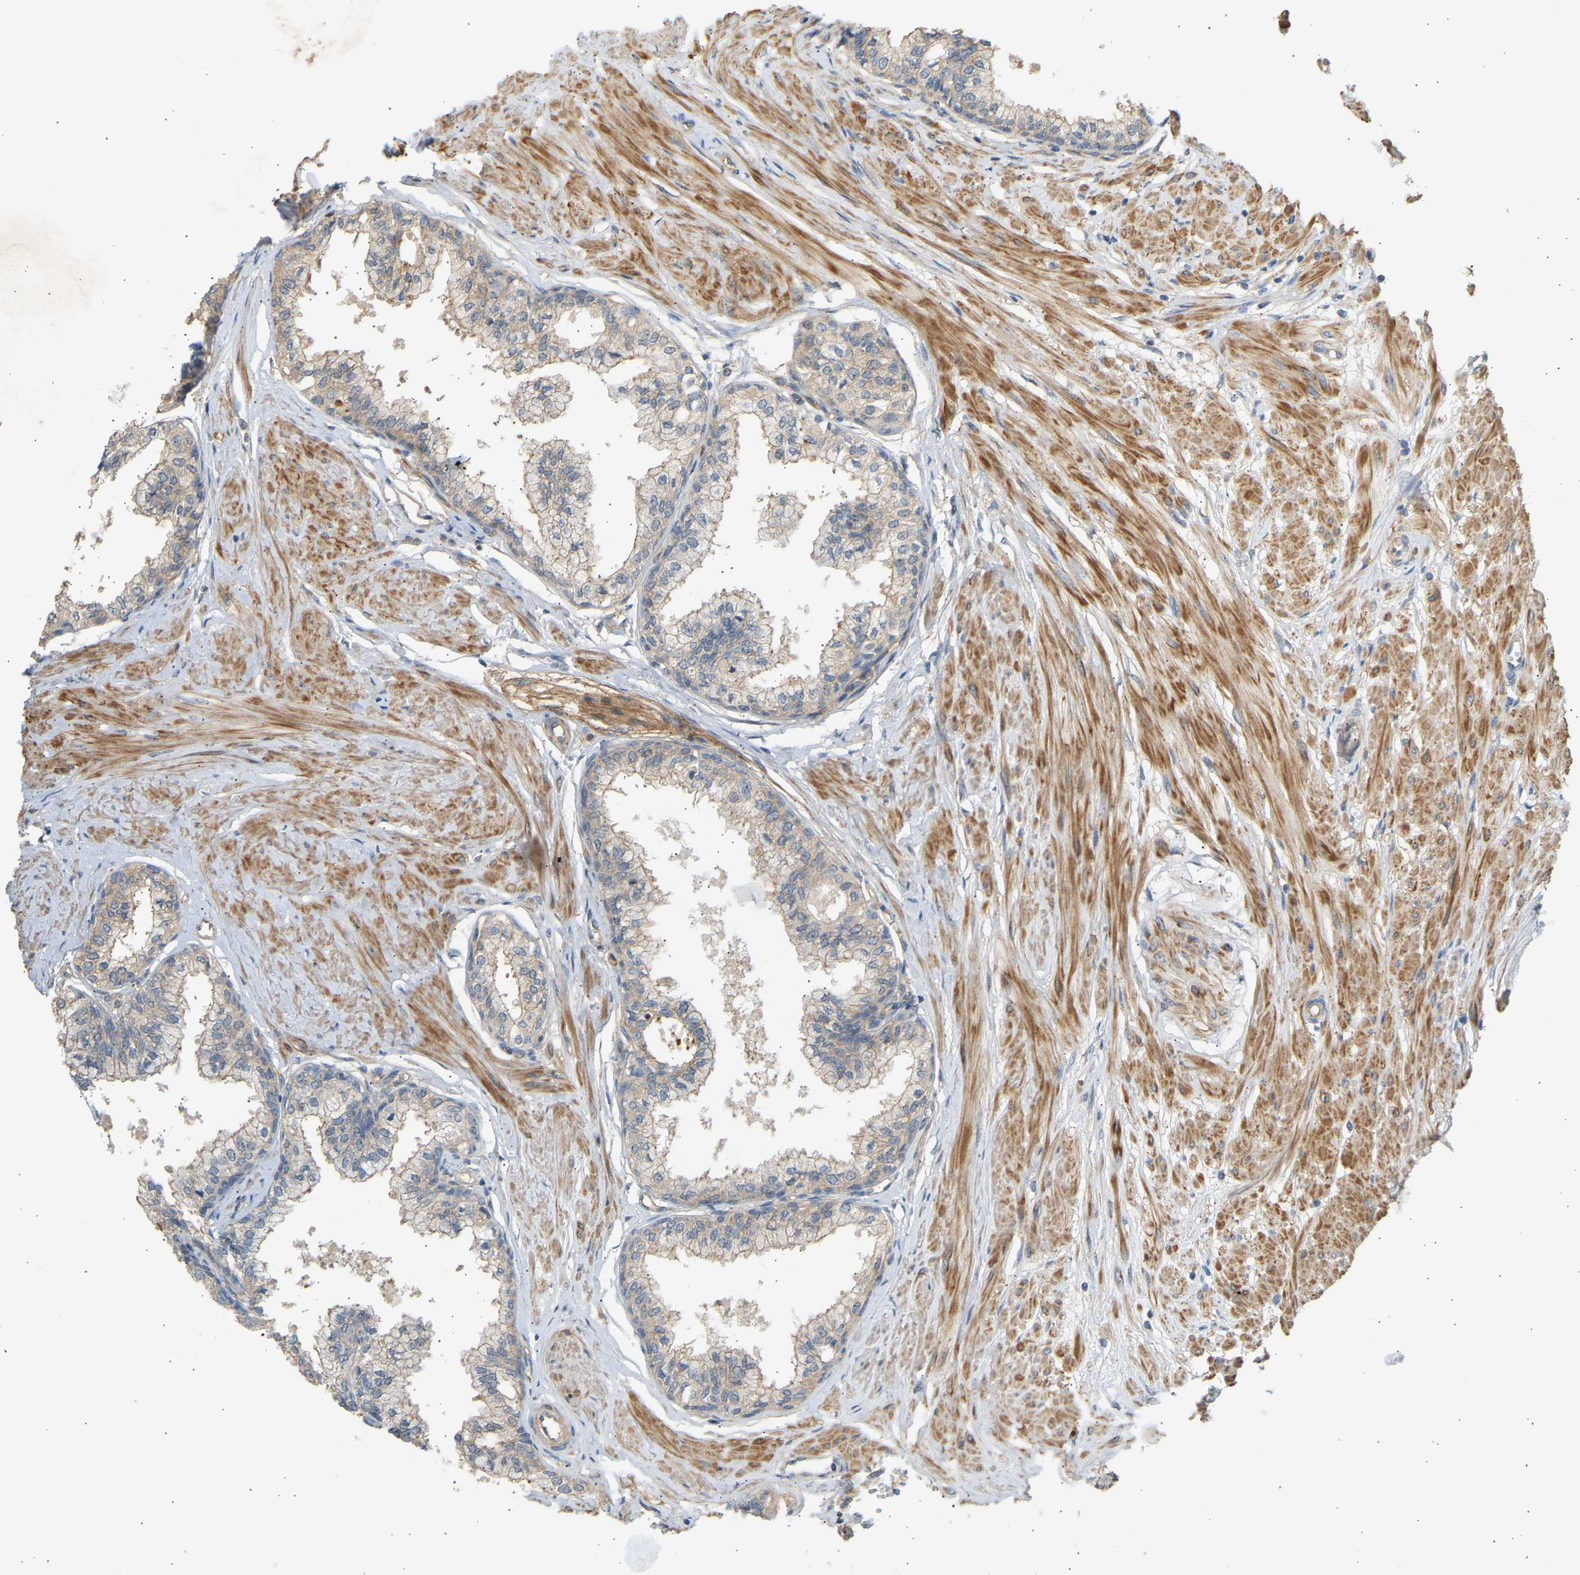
{"staining": {"intensity": "weak", "quantity": "25%-75%", "location": "cytoplasmic/membranous"}, "tissue": "seminal vesicle", "cell_type": "Glandular cells", "image_type": "normal", "snomed": [{"axis": "morphology", "description": "Normal tissue, NOS"}, {"axis": "topography", "description": "Prostate"}, {"axis": "topography", "description": "Seminal veicle"}], "caption": "Approximately 25%-75% of glandular cells in benign human seminal vesicle reveal weak cytoplasmic/membranous protein expression as visualized by brown immunohistochemical staining.", "gene": "RGL1", "patient": {"sex": "male", "age": 60}}